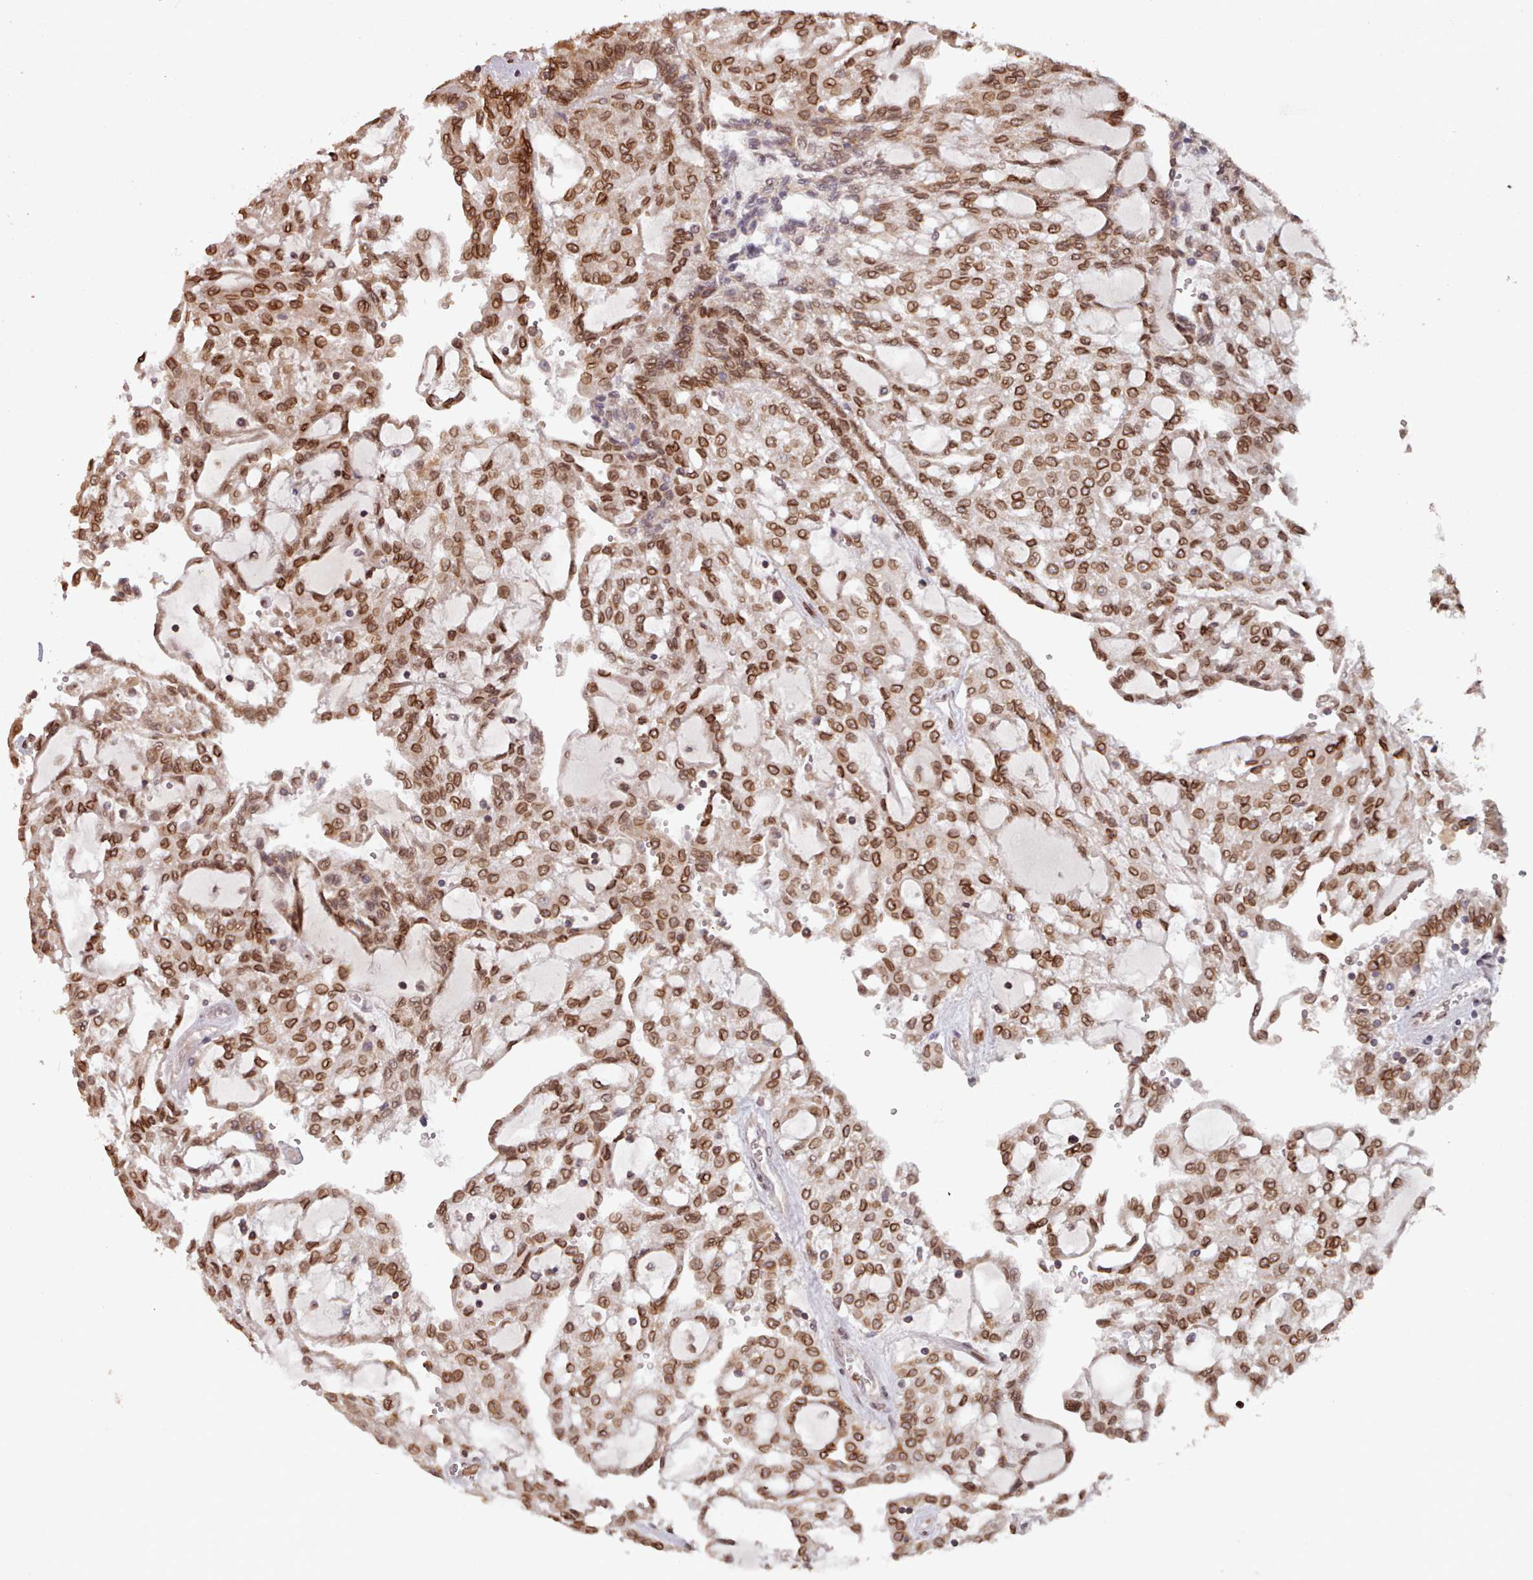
{"staining": {"intensity": "strong", "quantity": ">75%", "location": "cytoplasmic/membranous,nuclear"}, "tissue": "renal cancer", "cell_type": "Tumor cells", "image_type": "cancer", "snomed": [{"axis": "morphology", "description": "Adenocarcinoma, NOS"}, {"axis": "topography", "description": "Kidney"}], "caption": "Protein expression analysis of adenocarcinoma (renal) reveals strong cytoplasmic/membranous and nuclear expression in approximately >75% of tumor cells.", "gene": "TOR1AIP1", "patient": {"sex": "male", "age": 63}}